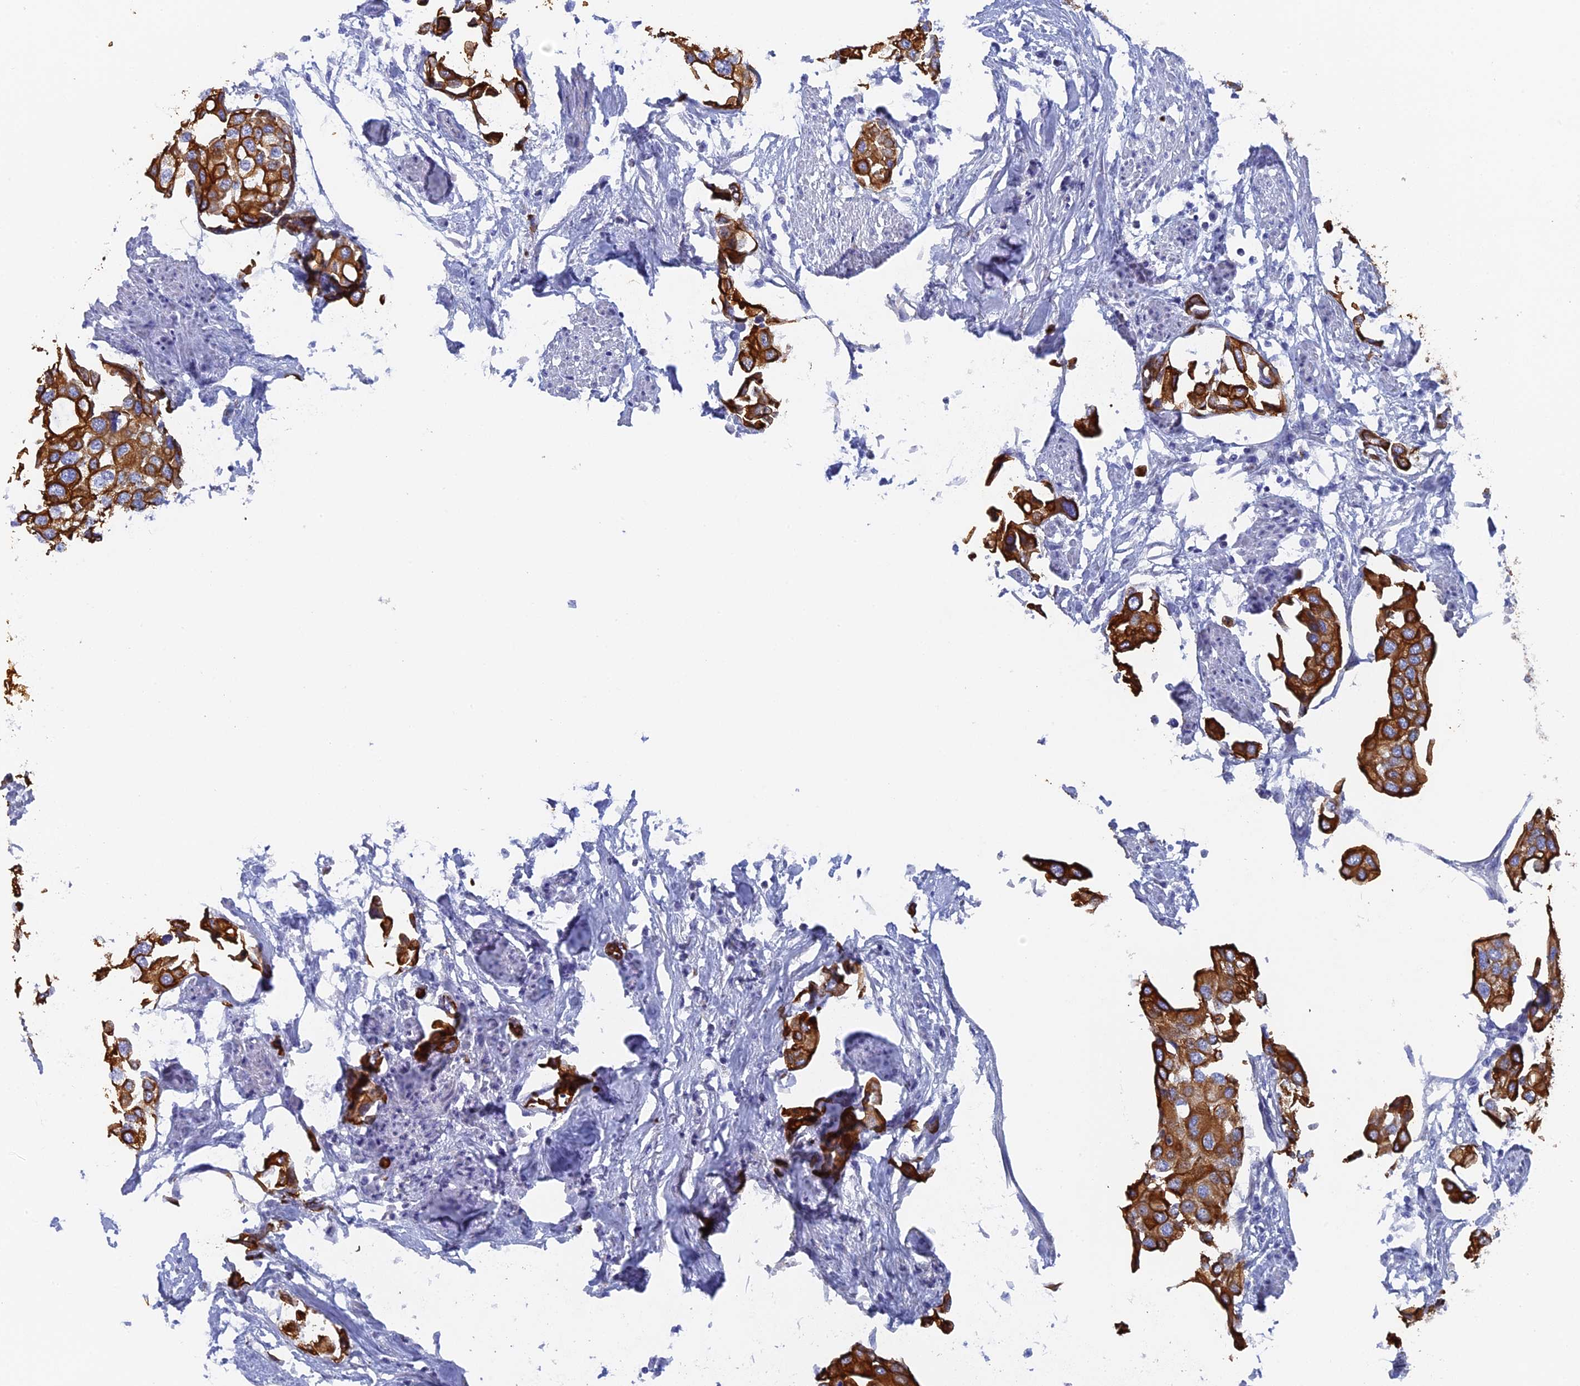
{"staining": {"intensity": "strong", "quantity": ">75%", "location": "cytoplasmic/membranous"}, "tissue": "urothelial cancer", "cell_type": "Tumor cells", "image_type": "cancer", "snomed": [{"axis": "morphology", "description": "Urothelial carcinoma, High grade"}, {"axis": "topography", "description": "Urinary bladder"}], "caption": "A photomicrograph of urothelial carcinoma (high-grade) stained for a protein shows strong cytoplasmic/membranous brown staining in tumor cells.", "gene": "SRFBP1", "patient": {"sex": "male", "age": 64}}